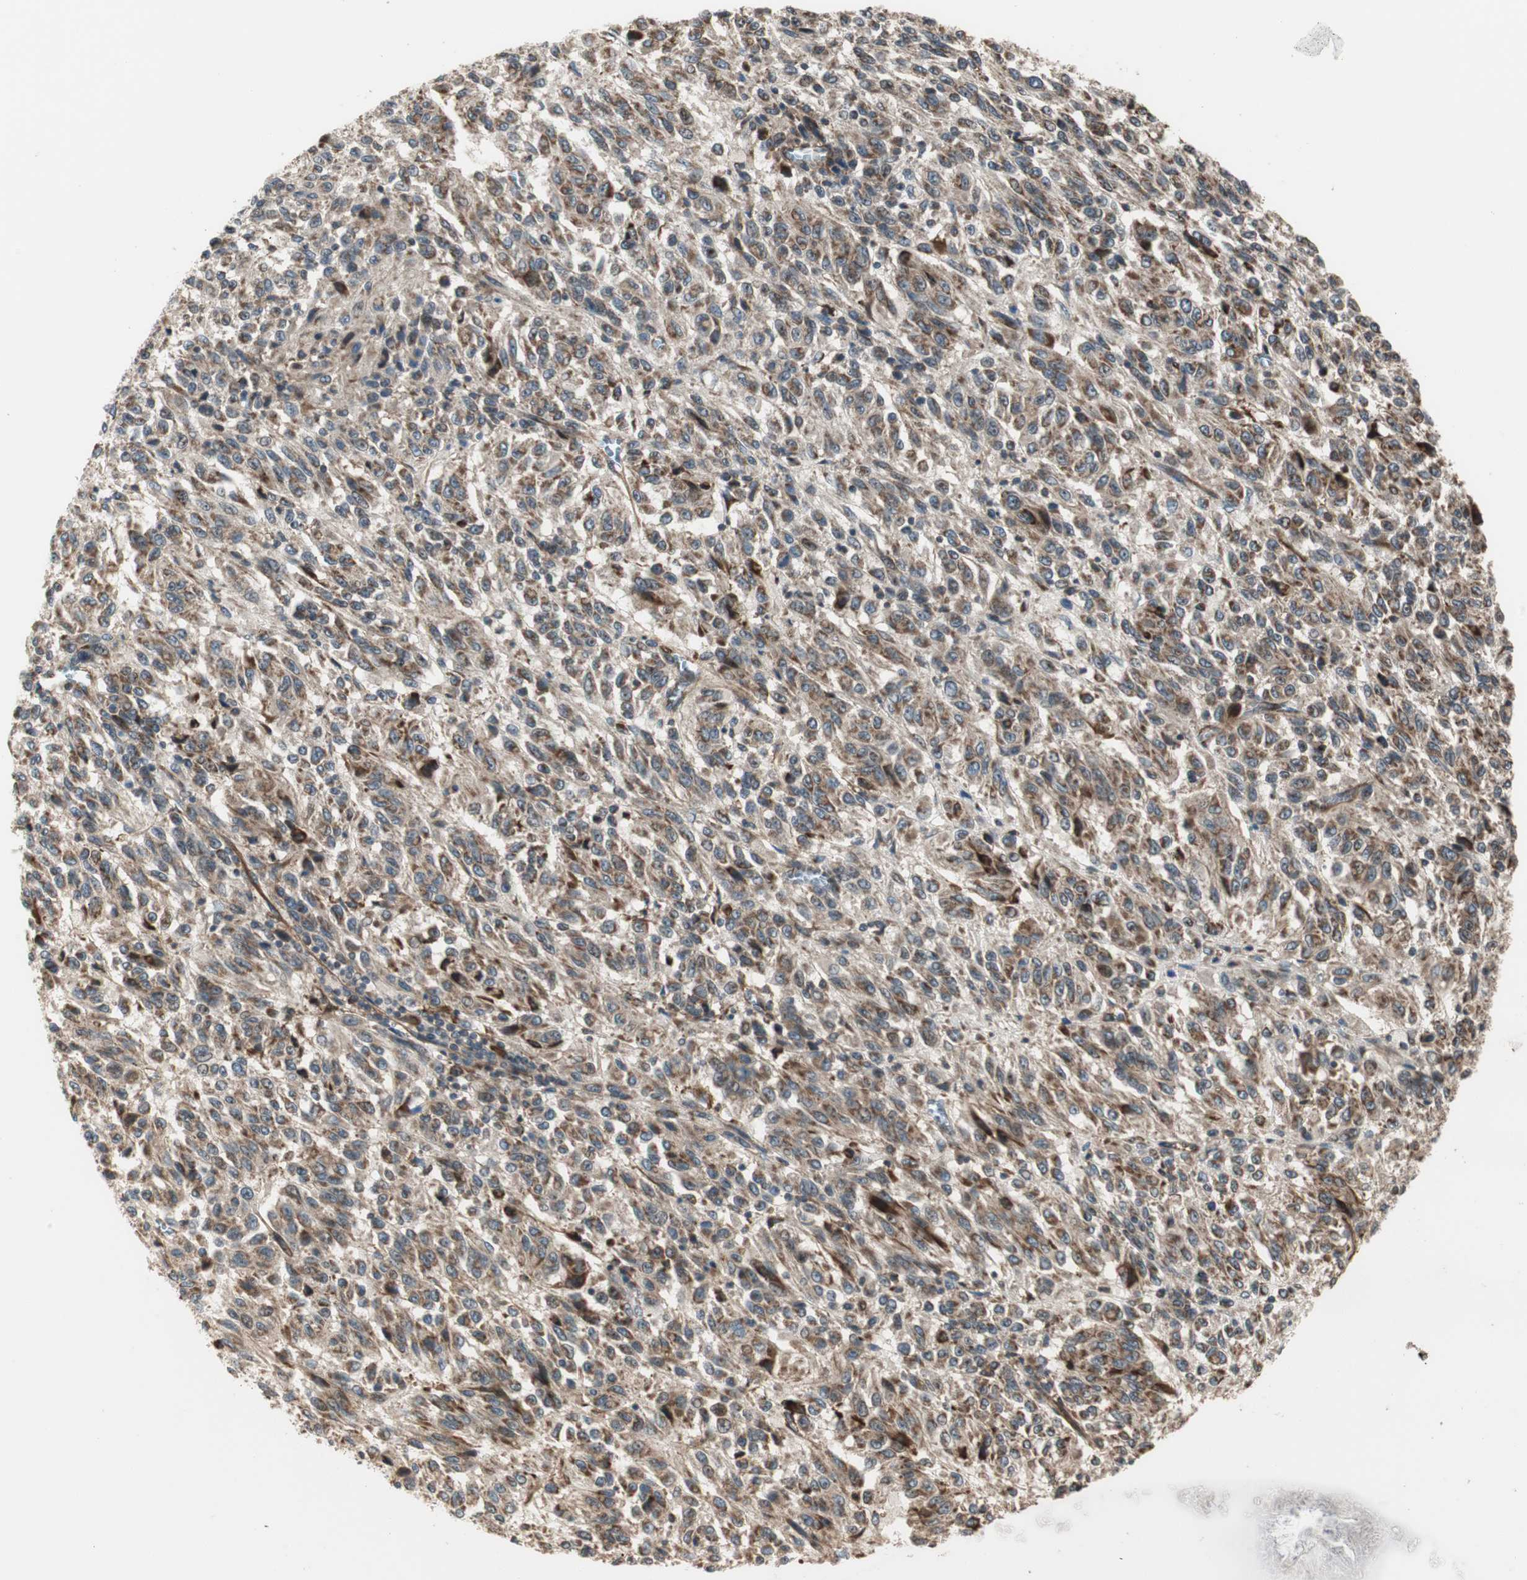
{"staining": {"intensity": "moderate", "quantity": ">75%", "location": "cytoplasmic/membranous"}, "tissue": "melanoma", "cell_type": "Tumor cells", "image_type": "cancer", "snomed": [{"axis": "morphology", "description": "Malignant melanoma, Metastatic site"}, {"axis": "topography", "description": "Lung"}], "caption": "Immunohistochemistry (IHC) staining of melanoma, which reveals medium levels of moderate cytoplasmic/membranous expression in about >75% of tumor cells indicating moderate cytoplasmic/membranous protein staining. The staining was performed using DAB (3,3'-diaminobenzidine) (brown) for protein detection and nuclei were counterstained in hematoxylin (blue).", "gene": "CTTNBP2NL", "patient": {"sex": "male", "age": 64}}